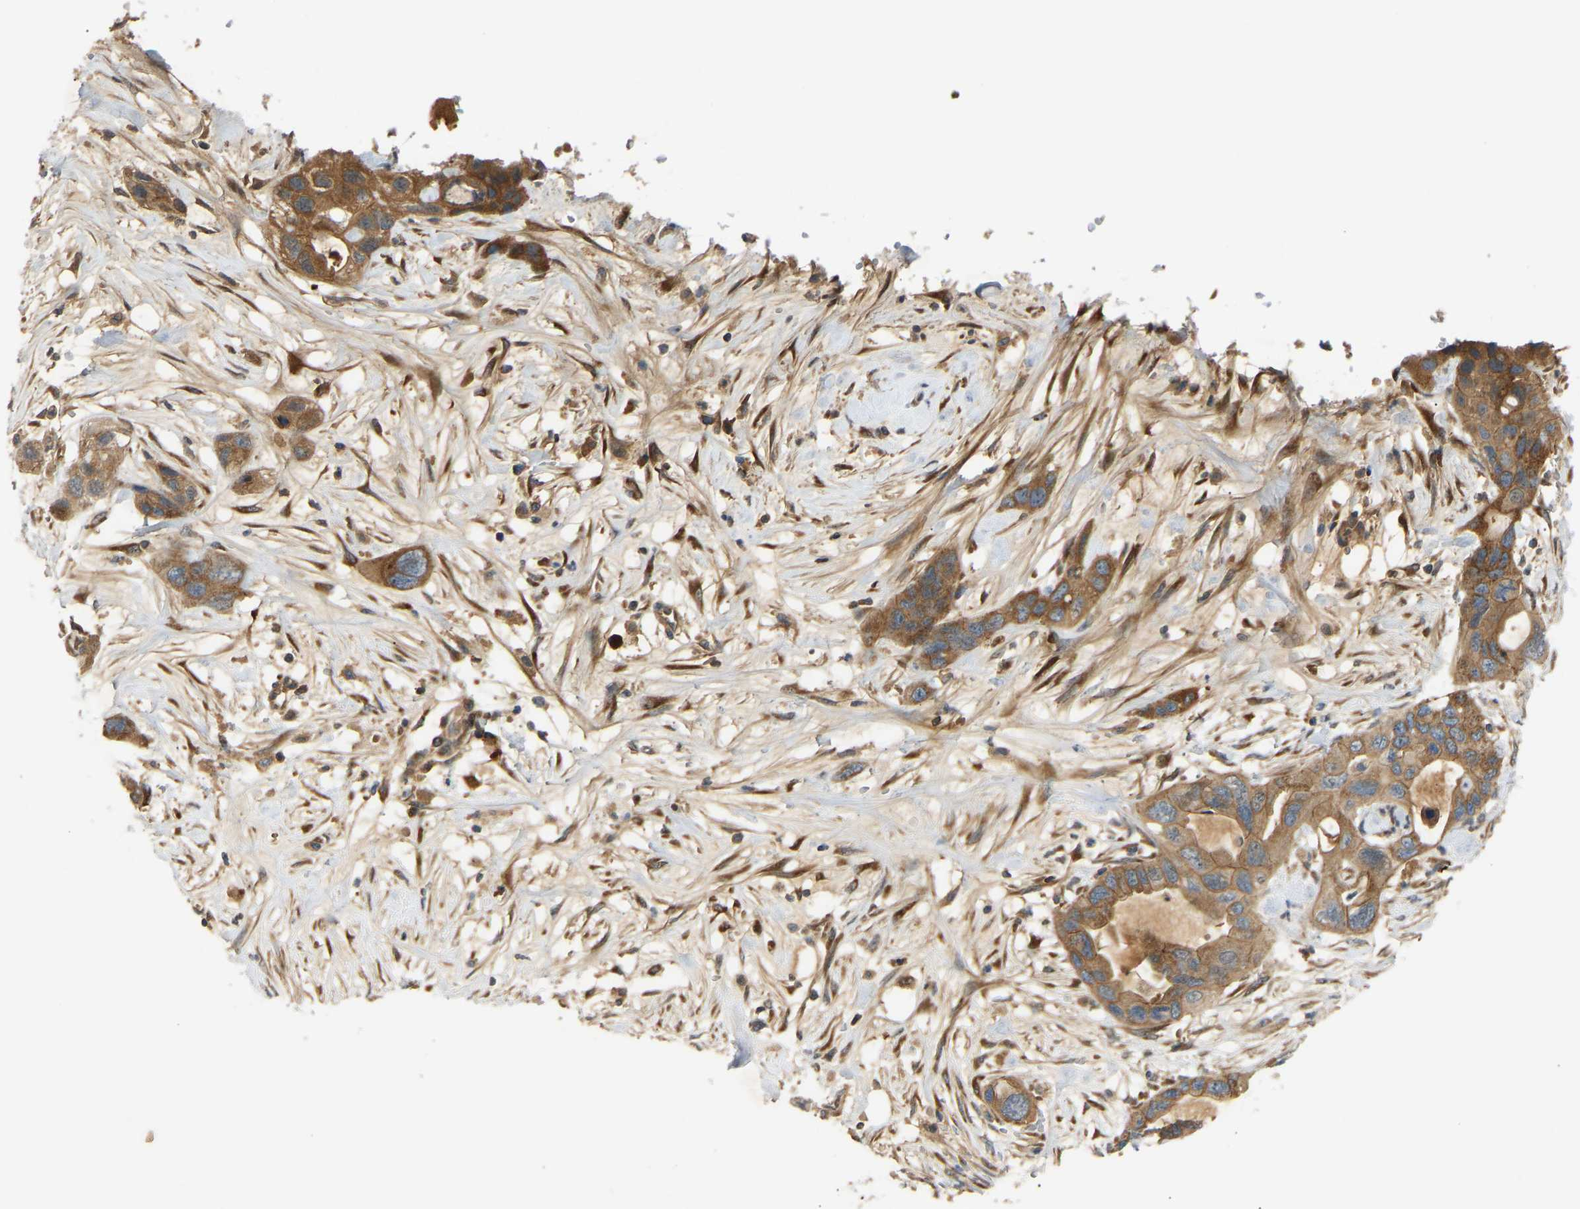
{"staining": {"intensity": "moderate", "quantity": ">75%", "location": "cytoplasmic/membranous"}, "tissue": "pancreatic cancer", "cell_type": "Tumor cells", "image_type": "cancer", "snomed": [{"axis": "morphology", "description": "Adenocarcinoma, NOS"}, {"axis": "topography", "description": "Pancreas"}], "caption": "Pancreatic cancer (adenocarcinoma) stained for a protein (brown) reveals moderate cytoplasmic/membranous positive expression in approximately >75% of tumor cells.", "gene": "PTCD1", "patient": {"sex": "female", "age": 71}}